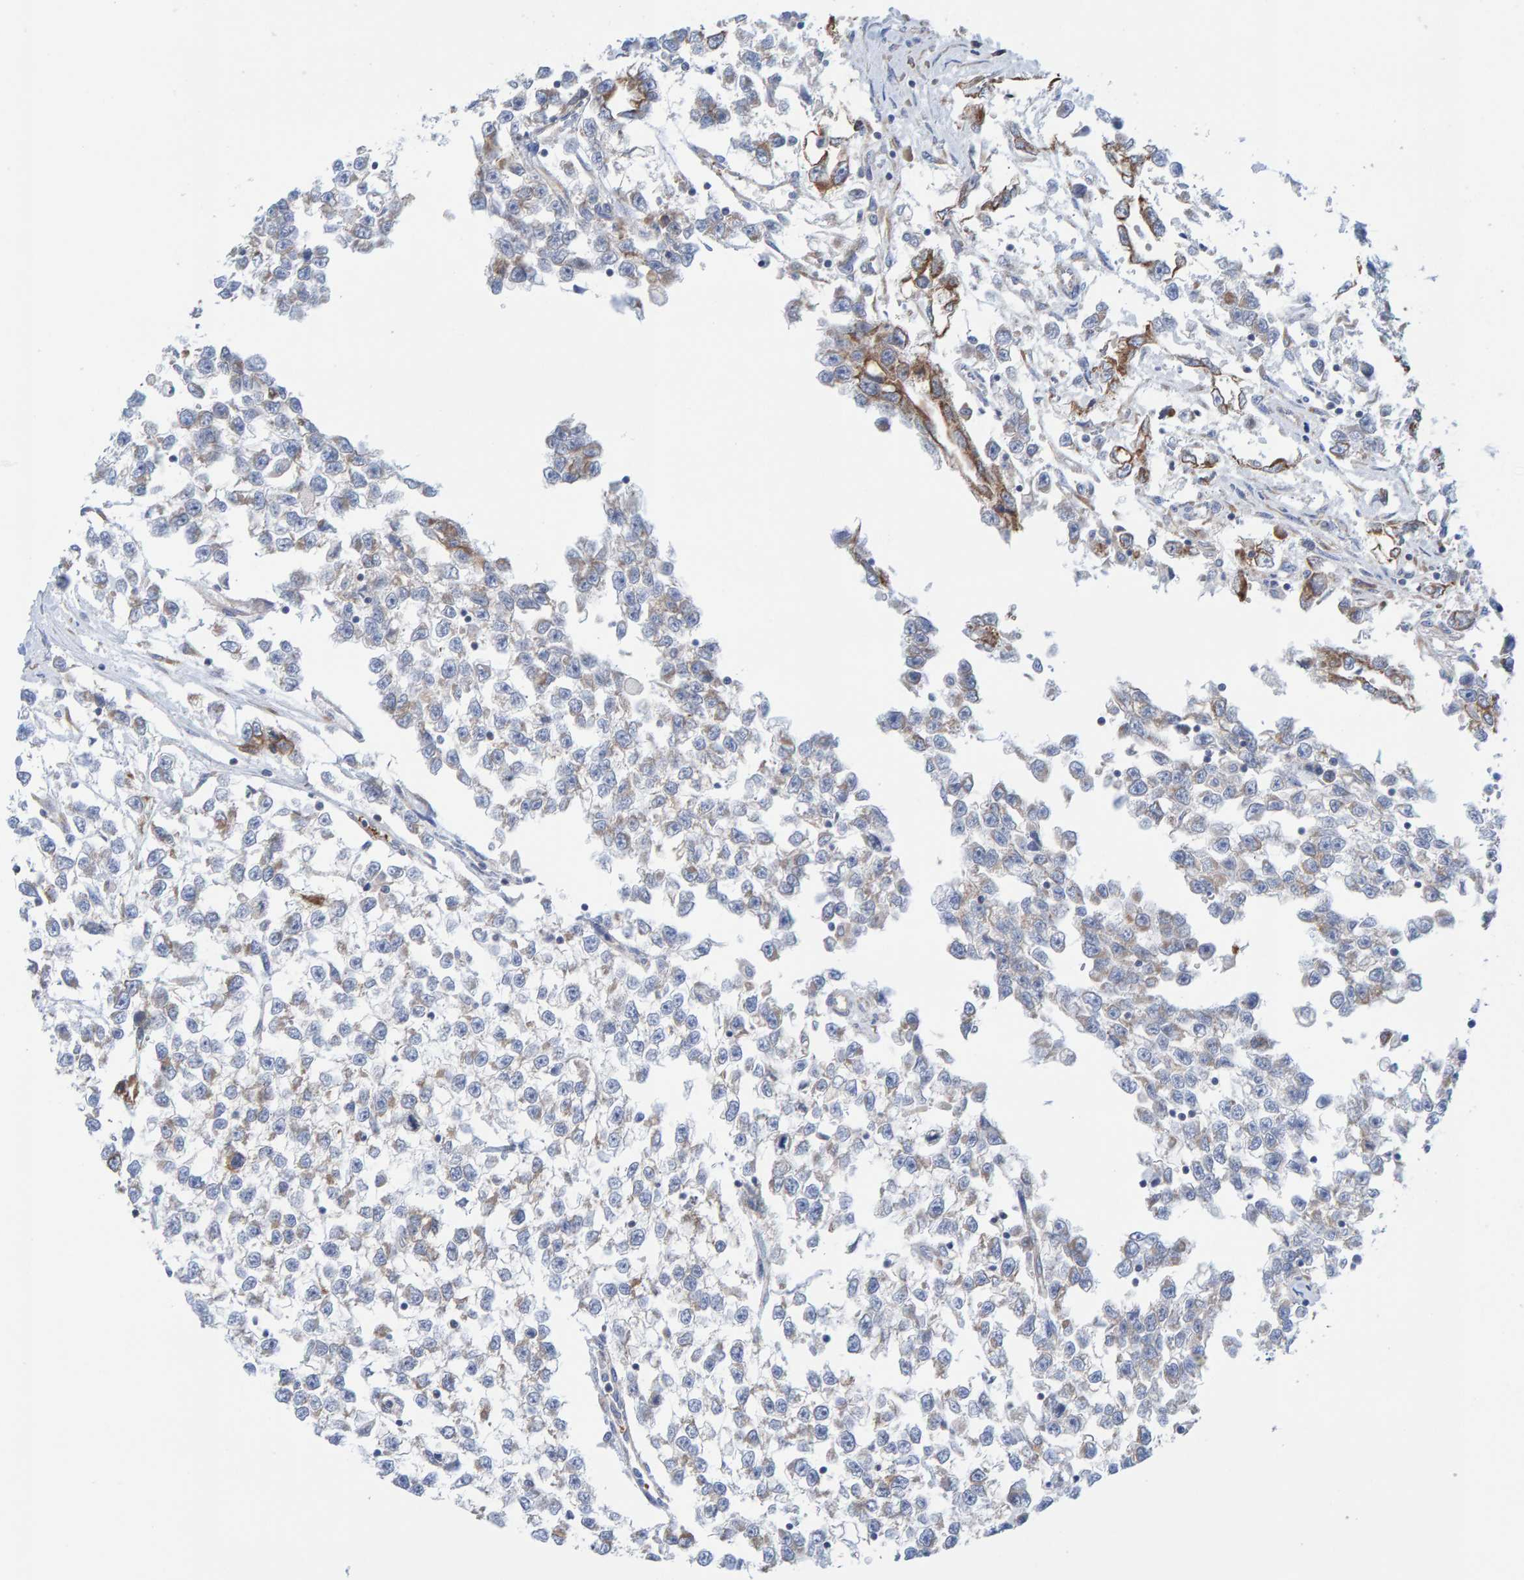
{"staining": {"intensity": "negative", "quantity": "none", "location": "none"}, "tissue": "testis cancer", "cell_type": "Tumor cells", "image_type": "cancer", "snomed": [{"axis": "morphology", "description": "Seminoma, NOS"}, {"axis": "morphology", "description": "Carcinoma, Embryonal, NOS"}, {"axis": "topography", "description": "Testis"}], "caption": "Tumor cells show no significant protein positivity in embryonal carcinoma (testis).", "gene": "CDK5RAP3", "patient": {"sex": "male", "age": 51}}